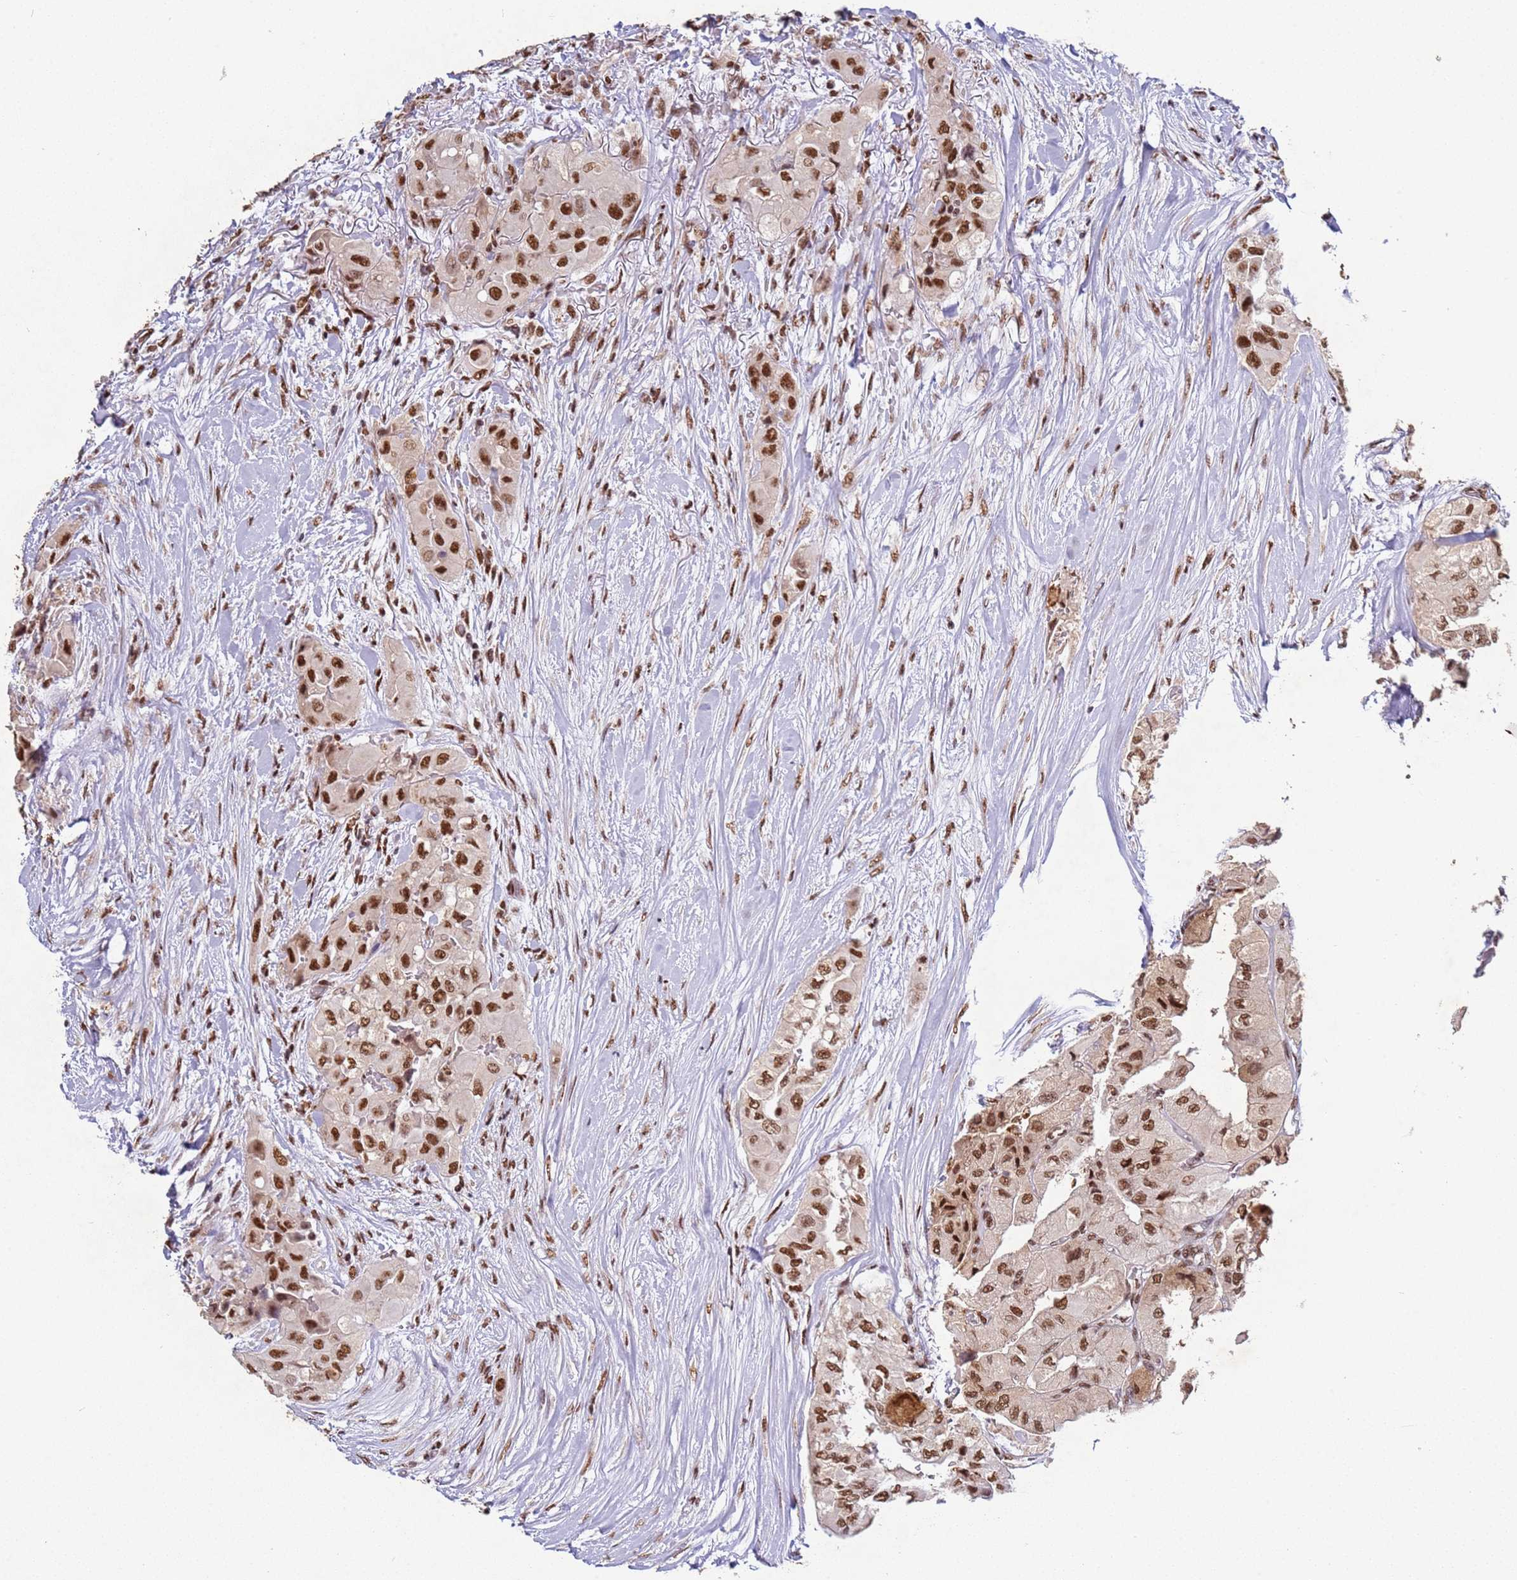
{"staining": {"intensity": "moderate", "quantity": ">75%", "location": "nuclear"}, "tissue": "thyroid cancer", "cell_type": "Tumor cells", "image_type": "cancer", "snomed": [{"axis": "morphology", "description": "Papillary adenocarcinoma, NOS"}, {"axis": "topography", "description": "Thyroid gland"}], "caption": "Protein expression analysis of thyroid cancer reveals moderate nuclear staining in about >75% of tumor cells. (DAB (3,3'-diaminobenzidine) = brown stain, brightfield microscopy at high magnification).", "gene": "ESF1", "patient": {"sex": "female", "age": 59}}